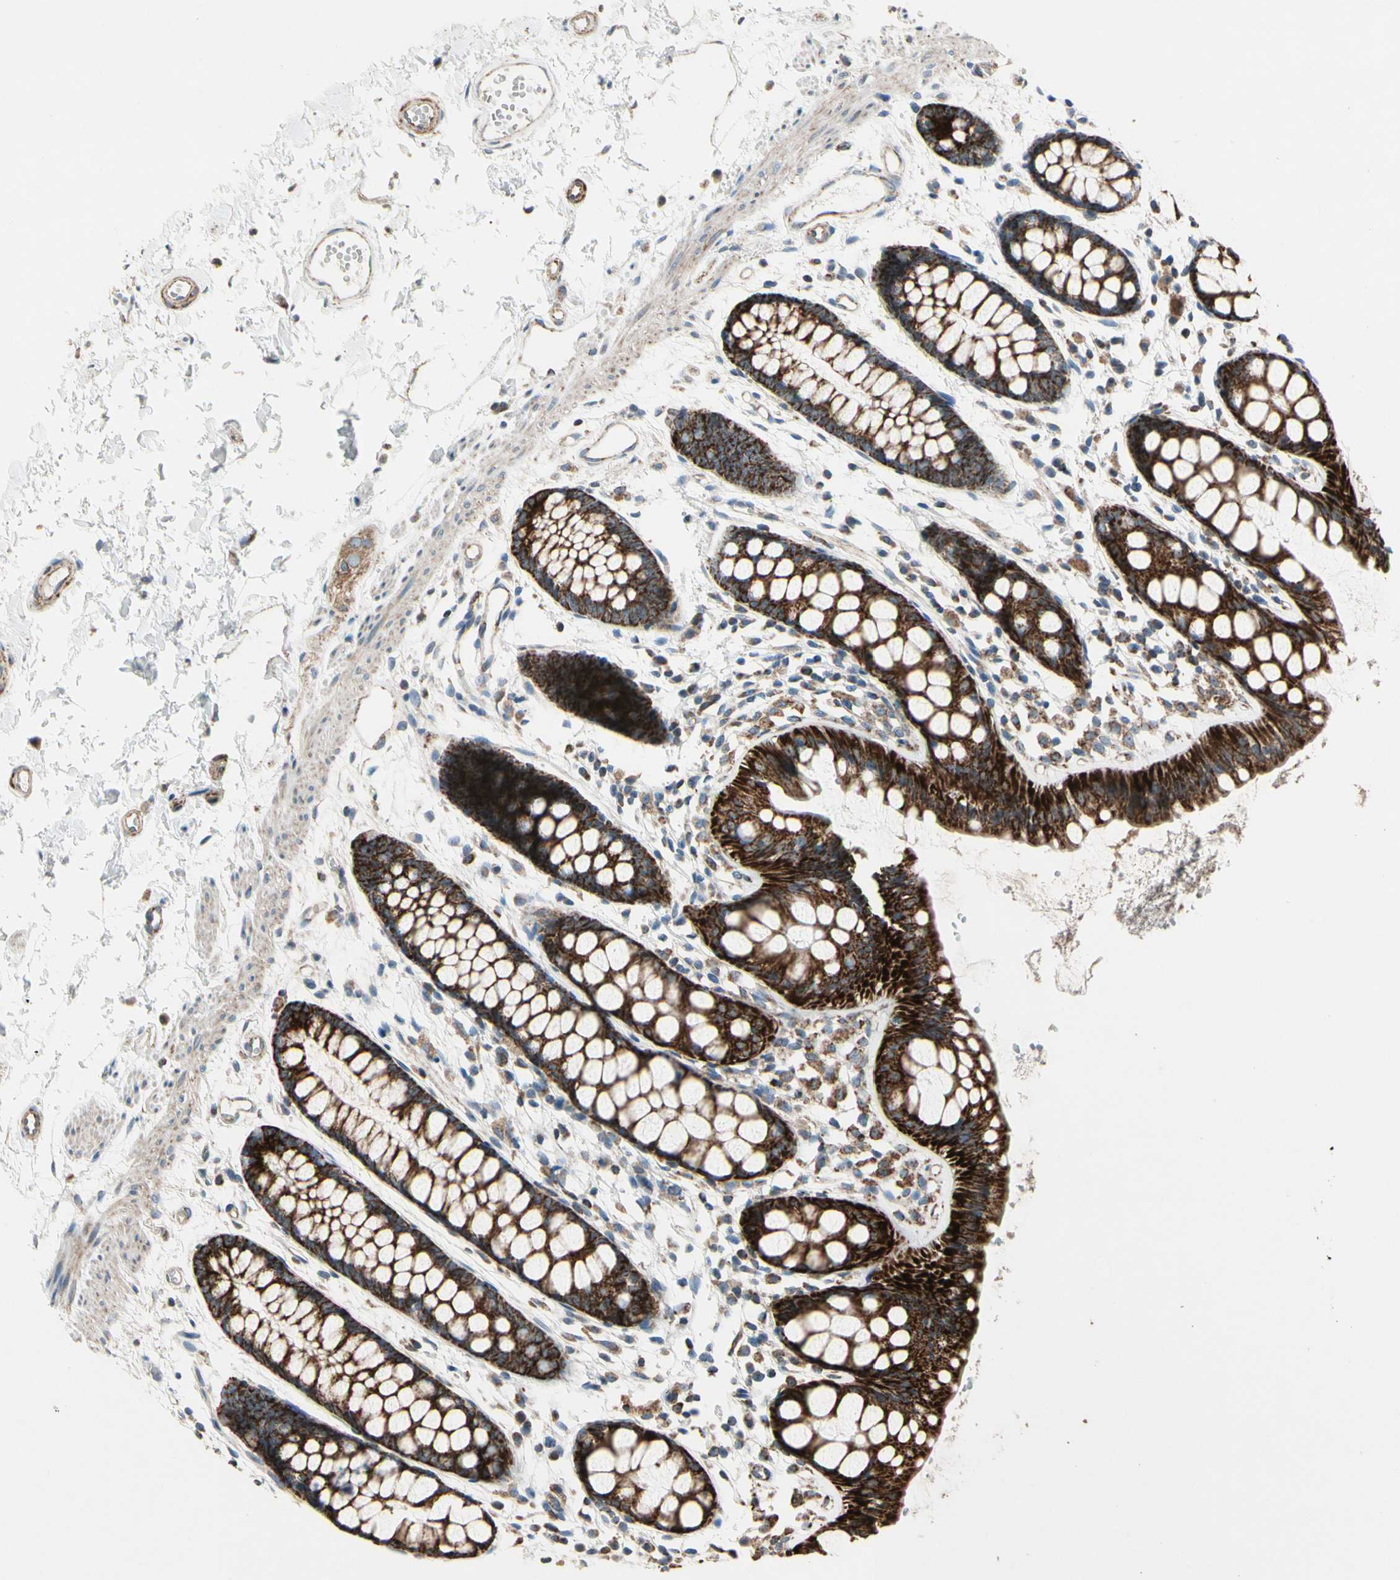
{"staining": {"intensity": "strong", "quantity": ">75%", "location": "cytoplasmic/membranous"}, "tissue": "rectum", "cell_type": "Glandular cells", "image_type": "normal", "snomed": [{"axis": "morphology", "description": "Normal tissue, NOS"}, {"axis": "topography", "description": "Rectum"}], "caption": "This histopathology image reveals immunohistochemistry staining of benign rectum, with high strong cytoplasmic/membranous expression in approximately >75% of glandular cells.", "gene": "CPT1A", "patient": {"sex": "female", "age": 66}}